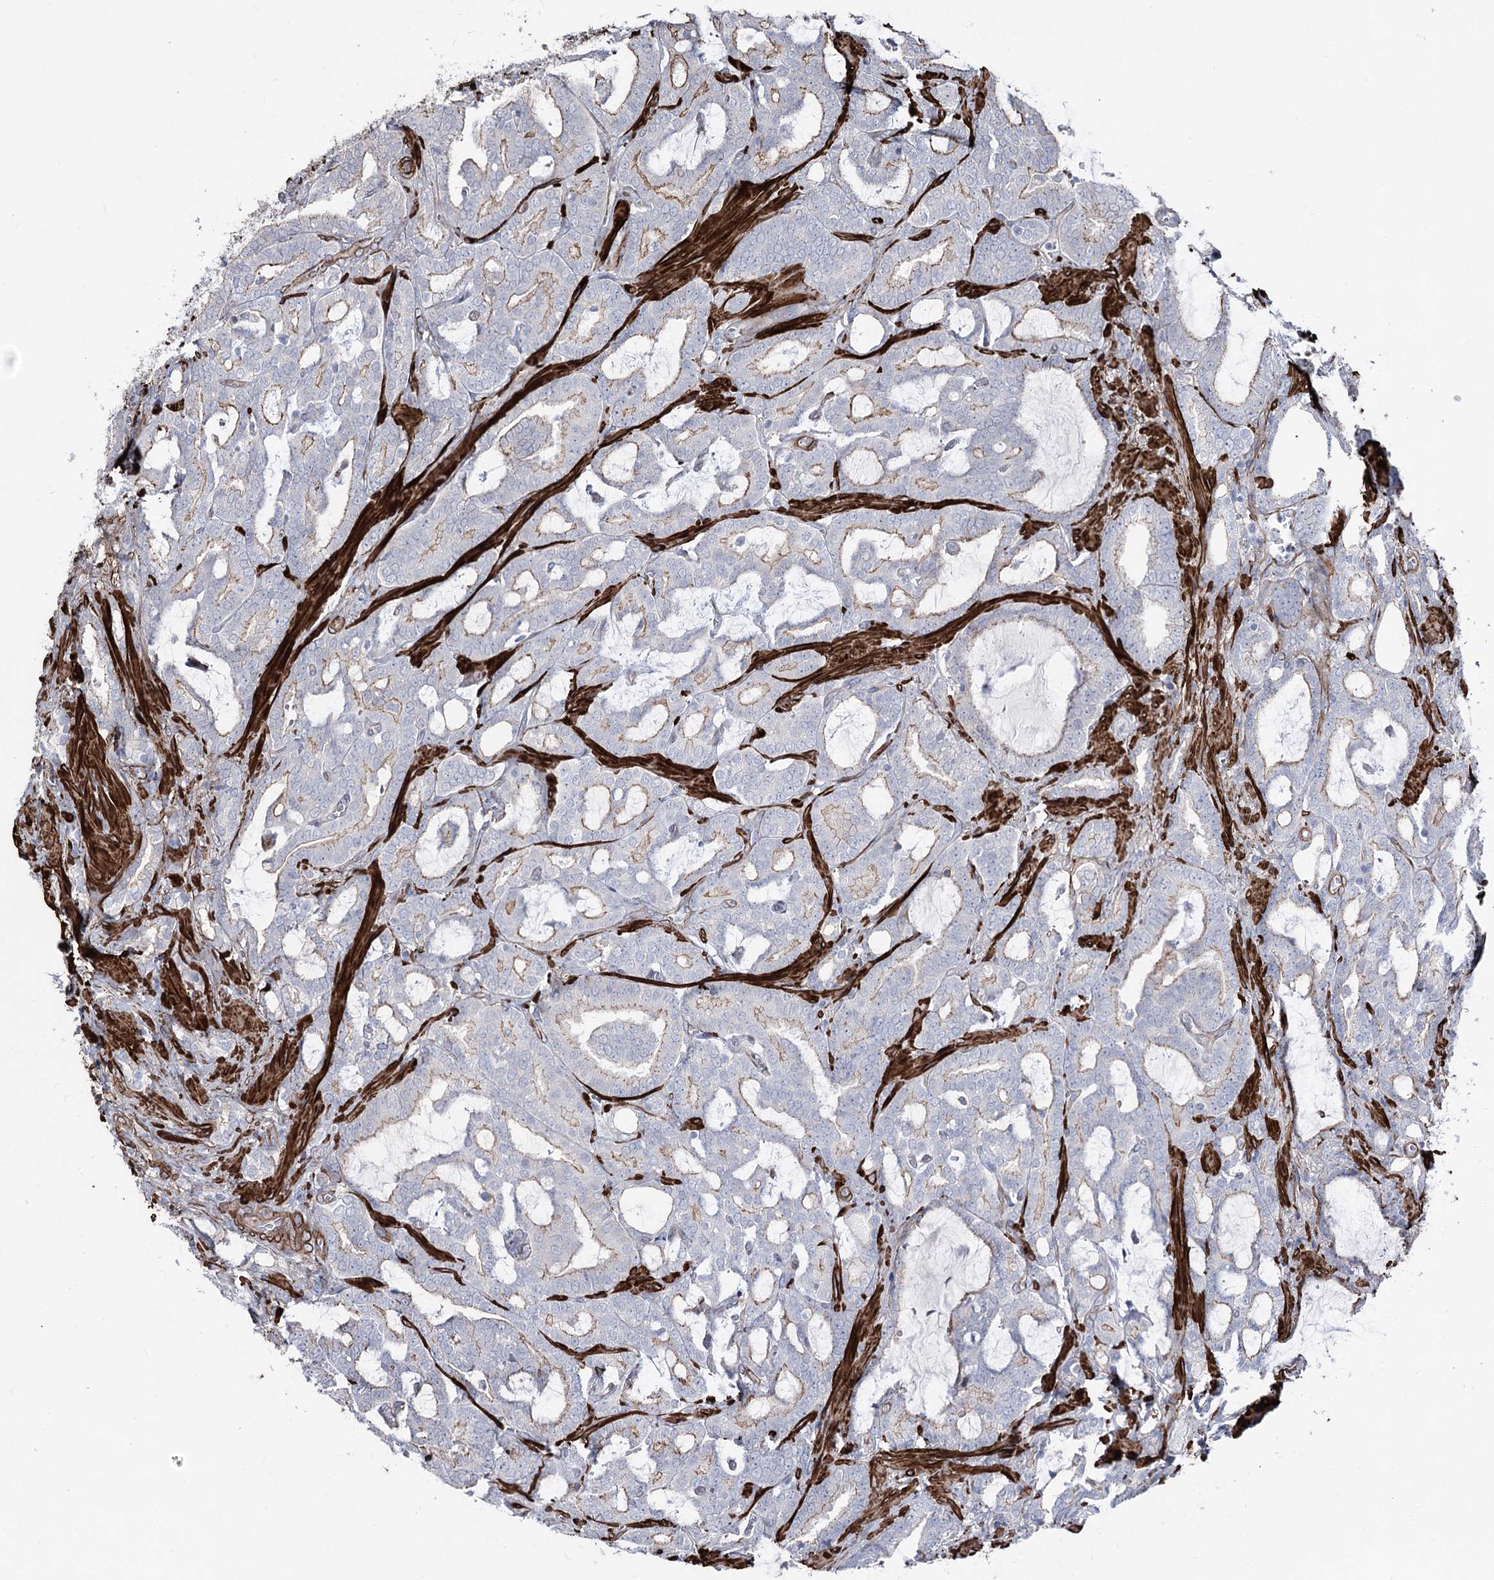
{"staining": {"intensity": "weak", "quantity": "25%-75%", "location": "cytoplasmic/membranous"}, "tissue": "prostate cancer", "cell_type": "Tumor cells", "image_type": "cancer", "snomed": [{"axis": "morphology", "description": "Adenocarcinoma, High grade"}, {"axis": "topography", "description": "Prostate and seminal vesicle, NOS"}], "caption": "Tumor cells display weak cytoplasmic/membranous positivity in approximately 25%-75% of cells in prostate cancer (adenocarcinoma (high-grade)).", "gene": "ARHGAP20", "patient": {"sex": "male", "age": 67}}